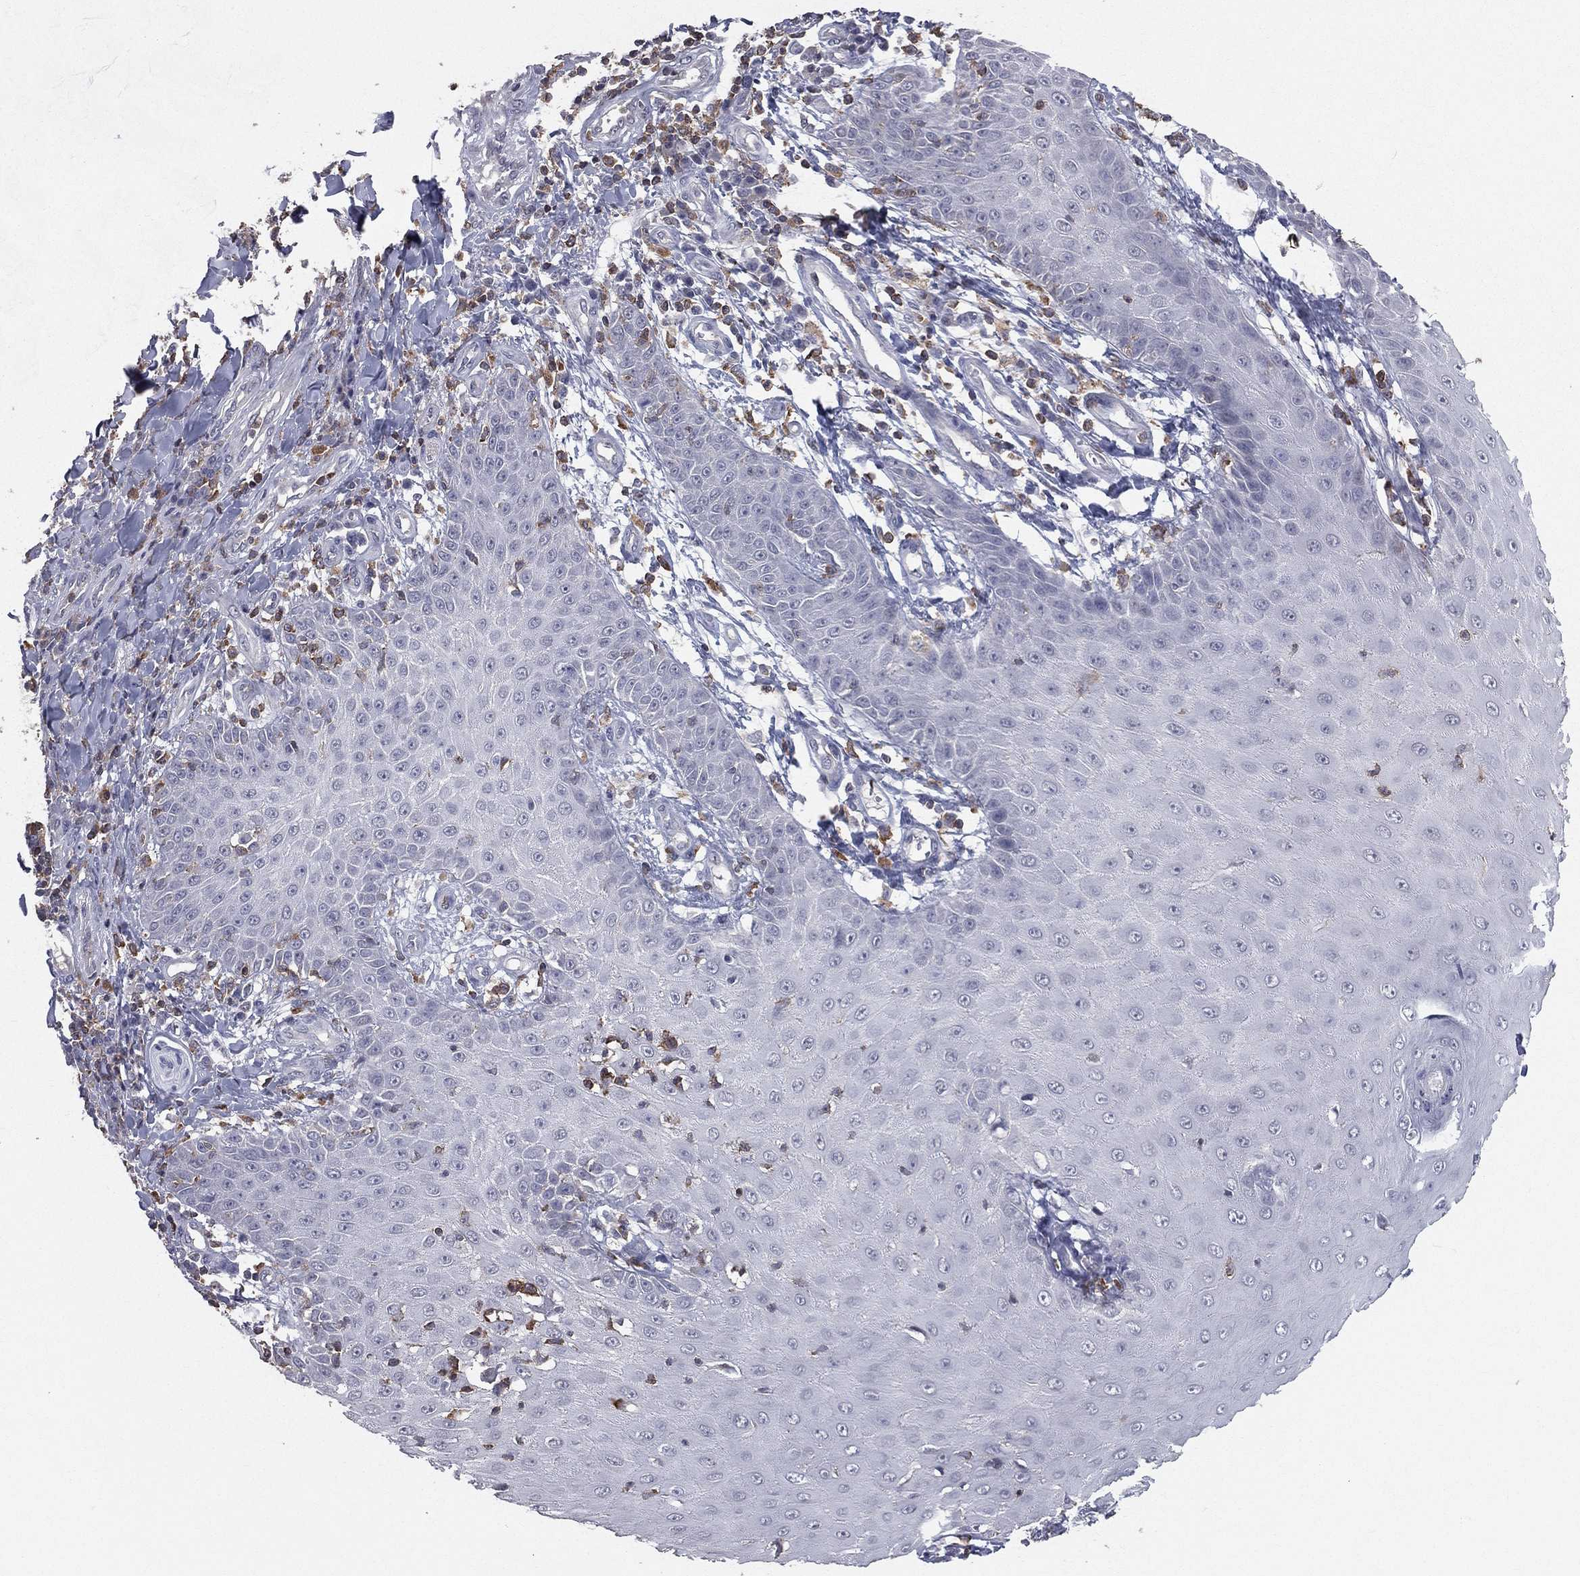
{"staining": {"intensity": "negative", "quantity": "none", "location": "none"}, "tissue": "skin cancer", "cell_type": "Tumor cells", "image_type": "cancer", "snomed": [{"axis": "morphology", "description": "Squamous cell carcinoma, NOS"}, {"axis": "topography", "description": "Skin"}], "caption": "This is an immunohistochemistry histopathology image of skin cancer. There is no staining in tumor cells.", "gene": "PSTPIP1", "patient": {"sex": "male", "age": 70}}